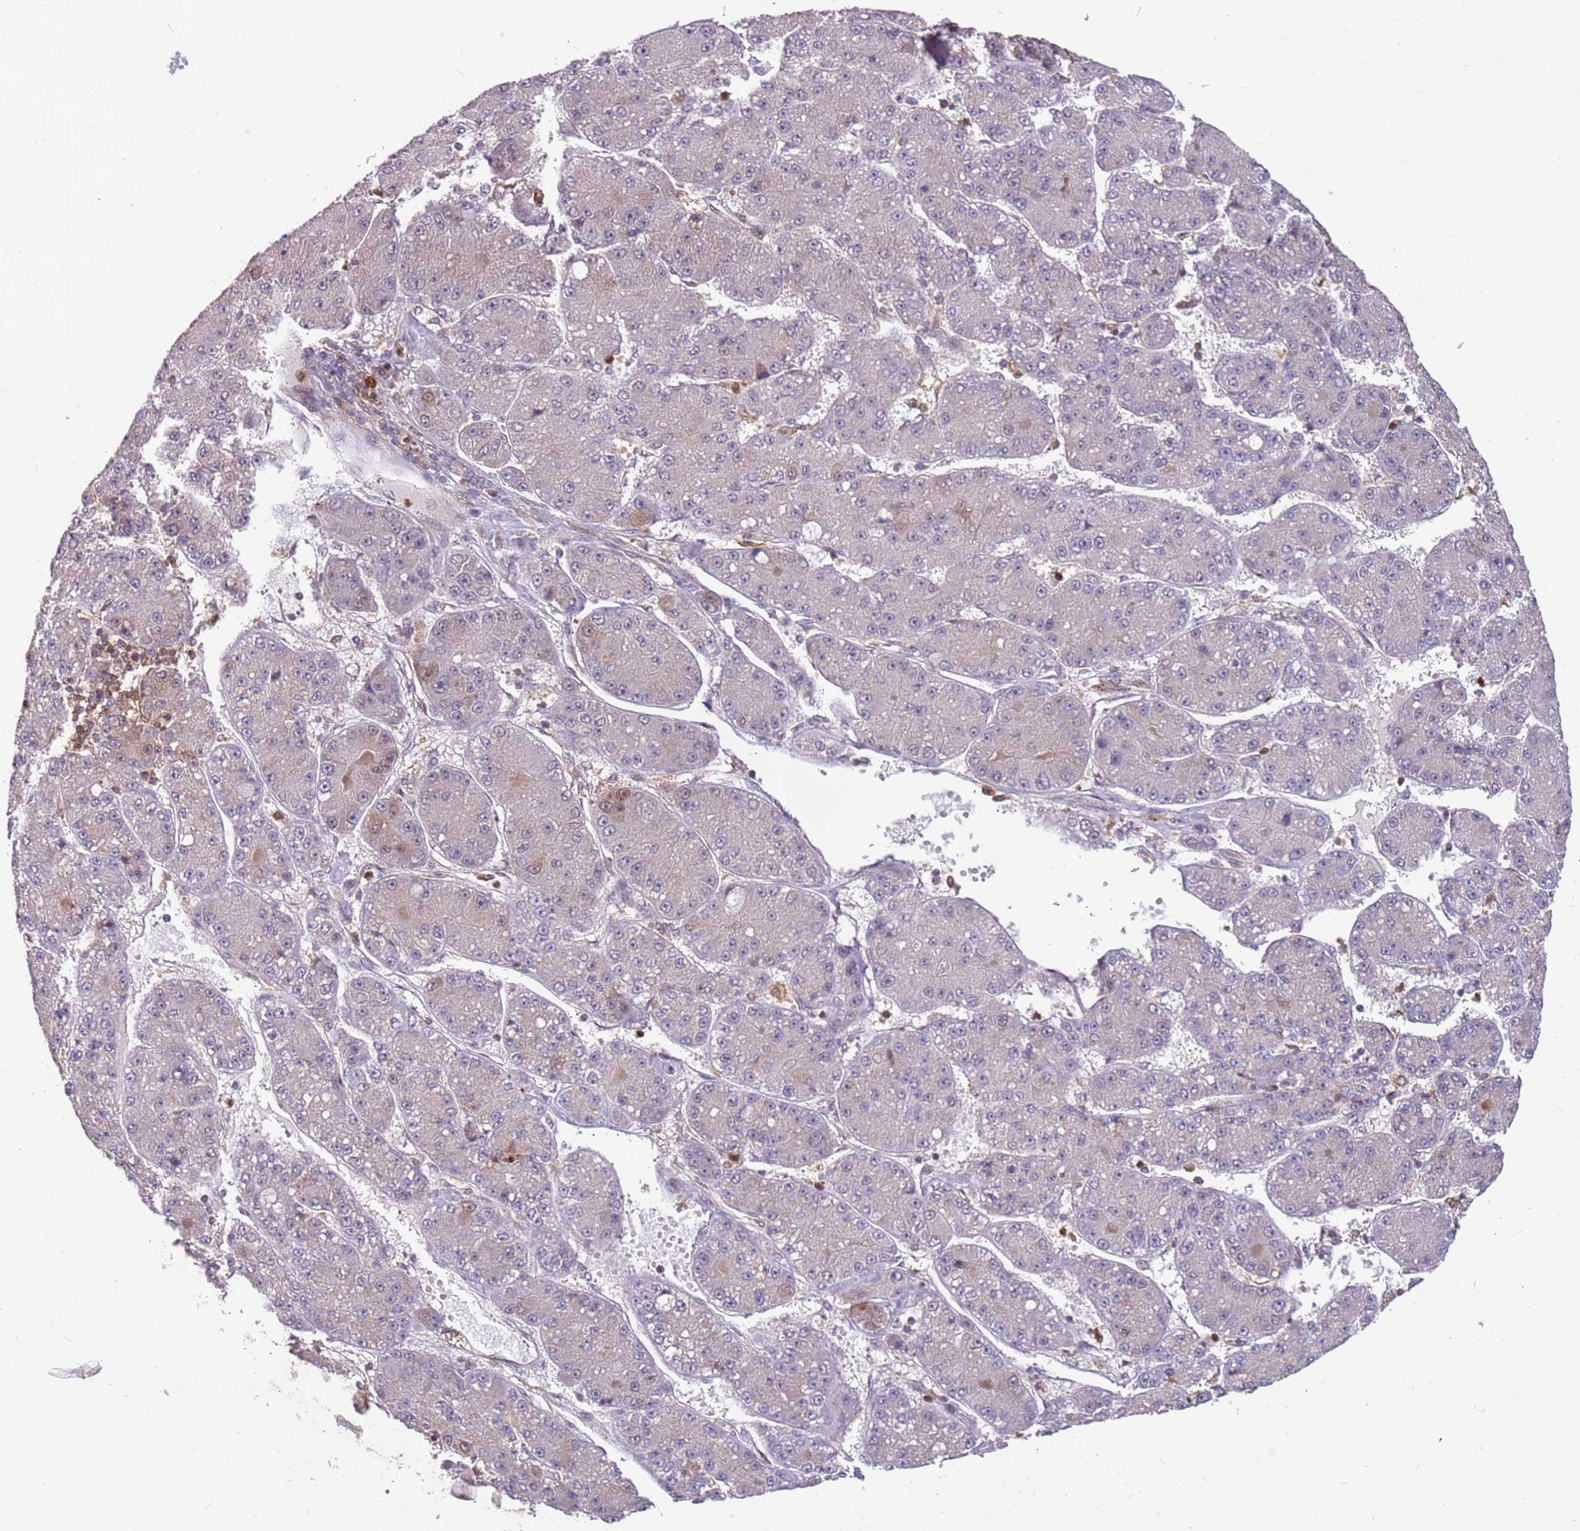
{"staining": {"intensity": "weak", "quantity": "<25%", "location": "cytoplasmic/membranous"}, "tissue": "liver cancer", "cell_type": "Tumor cells", "image_type": "cancer", "snomed": [{"axis": "morphology", "description": "Carcinoma, Hepatocellular, NOS"}, {"axis": "topography", "description": "Liver"}], "caption": "Liver hepatocellular carcinoma stained for a protein using immunohistochemistry reveals no staining tumor cells.", "gene": "GBP2", "patient": {"sex": "male", "age": 67}}